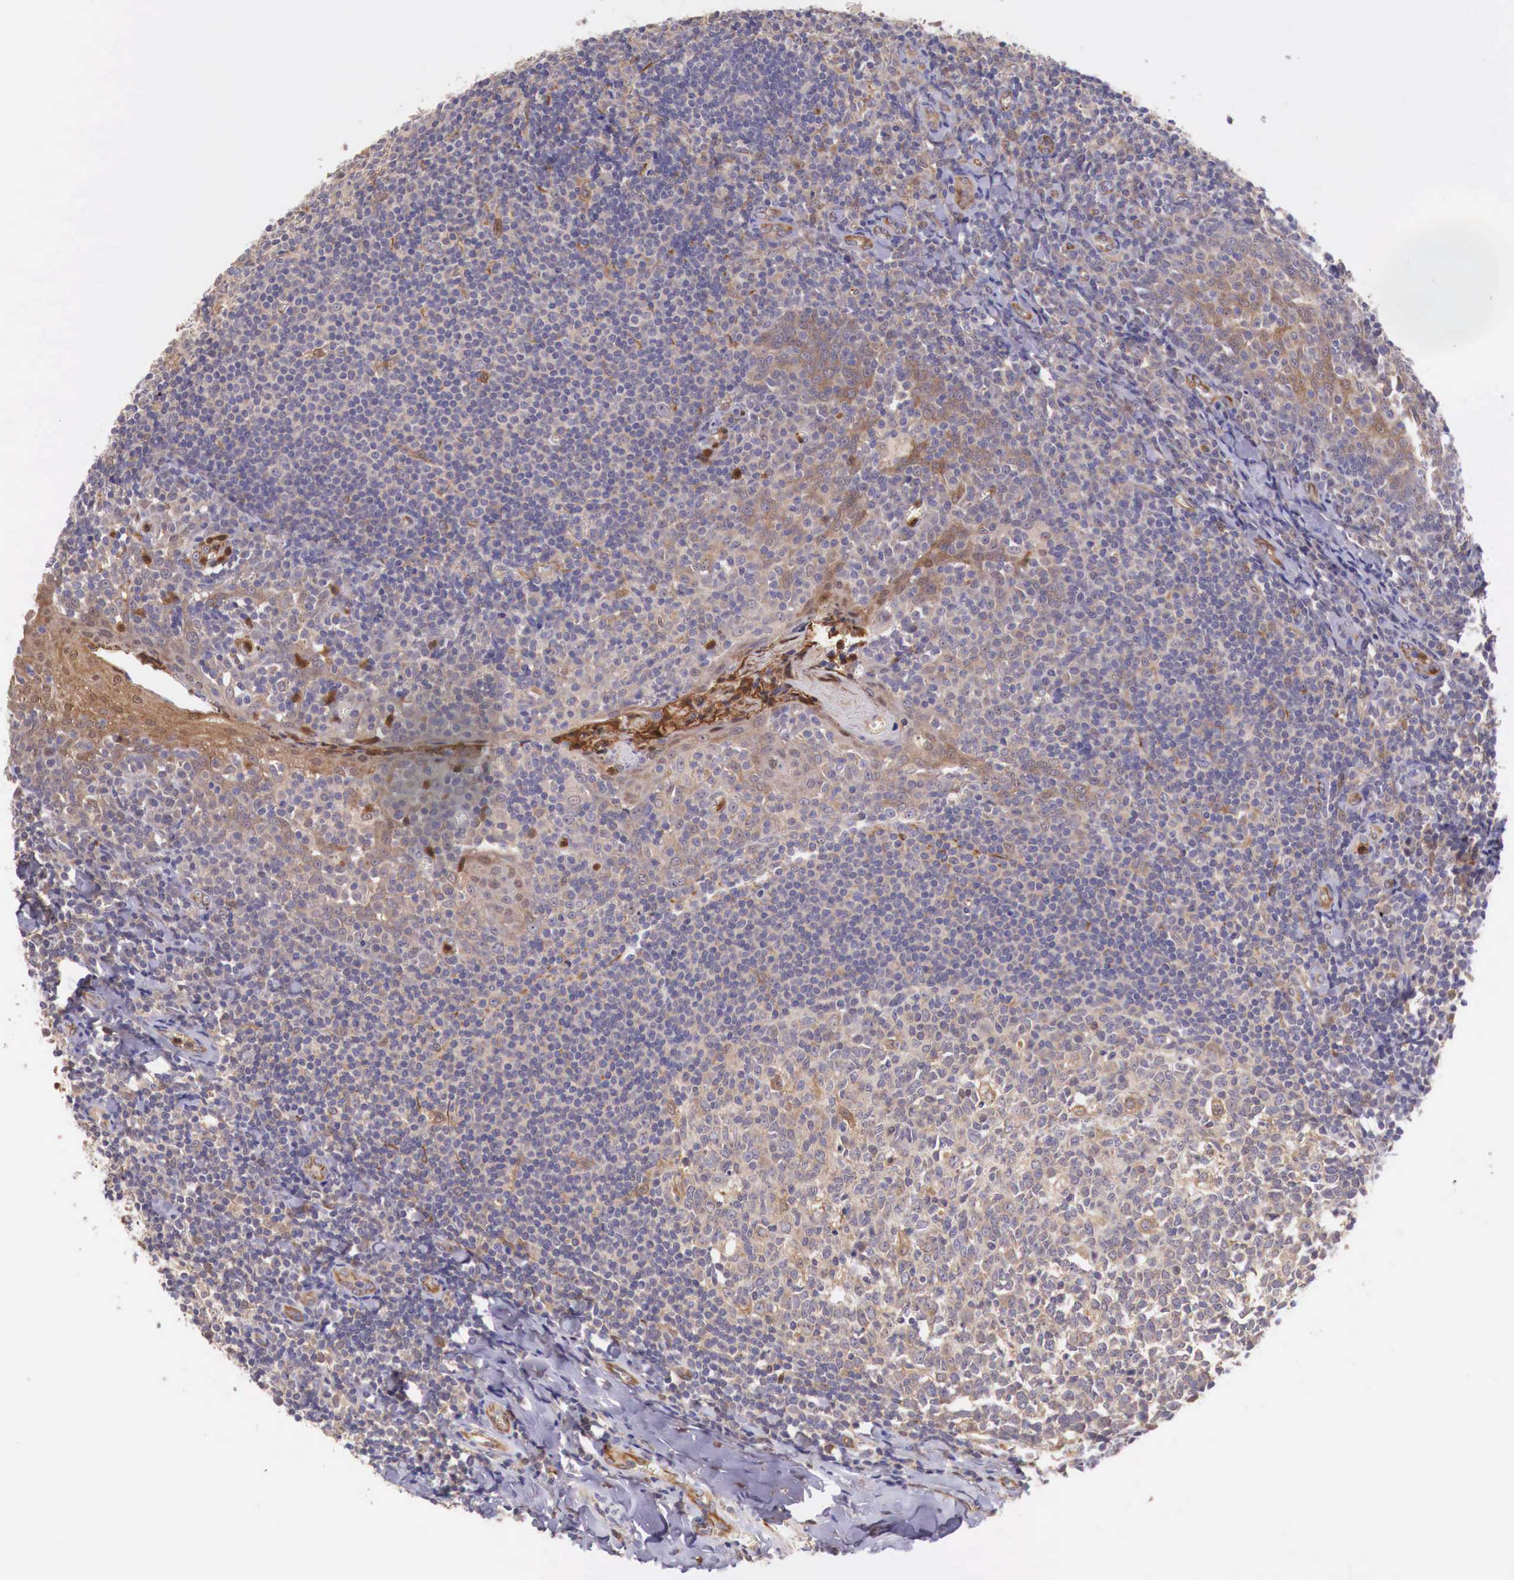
{"staining": {"intensity": "weak", "quantity": "<25%", "location": "cytoplasmic/membranous"}, "tissue": "tonsil", "cell_type": "Germinal center cells", "image_type": "normal", "snomed": [{"axis": "morphology", "description": "Normal tissue, NOS"}, {"axis": "topography", "description": "Tonsil"}], "caption": "A photomicrograph of tonsil stained for a protein reveals no brown staining in germinal center cells.", "gene": "GAB2", "patient": {"sex": "female", "age": 41}}